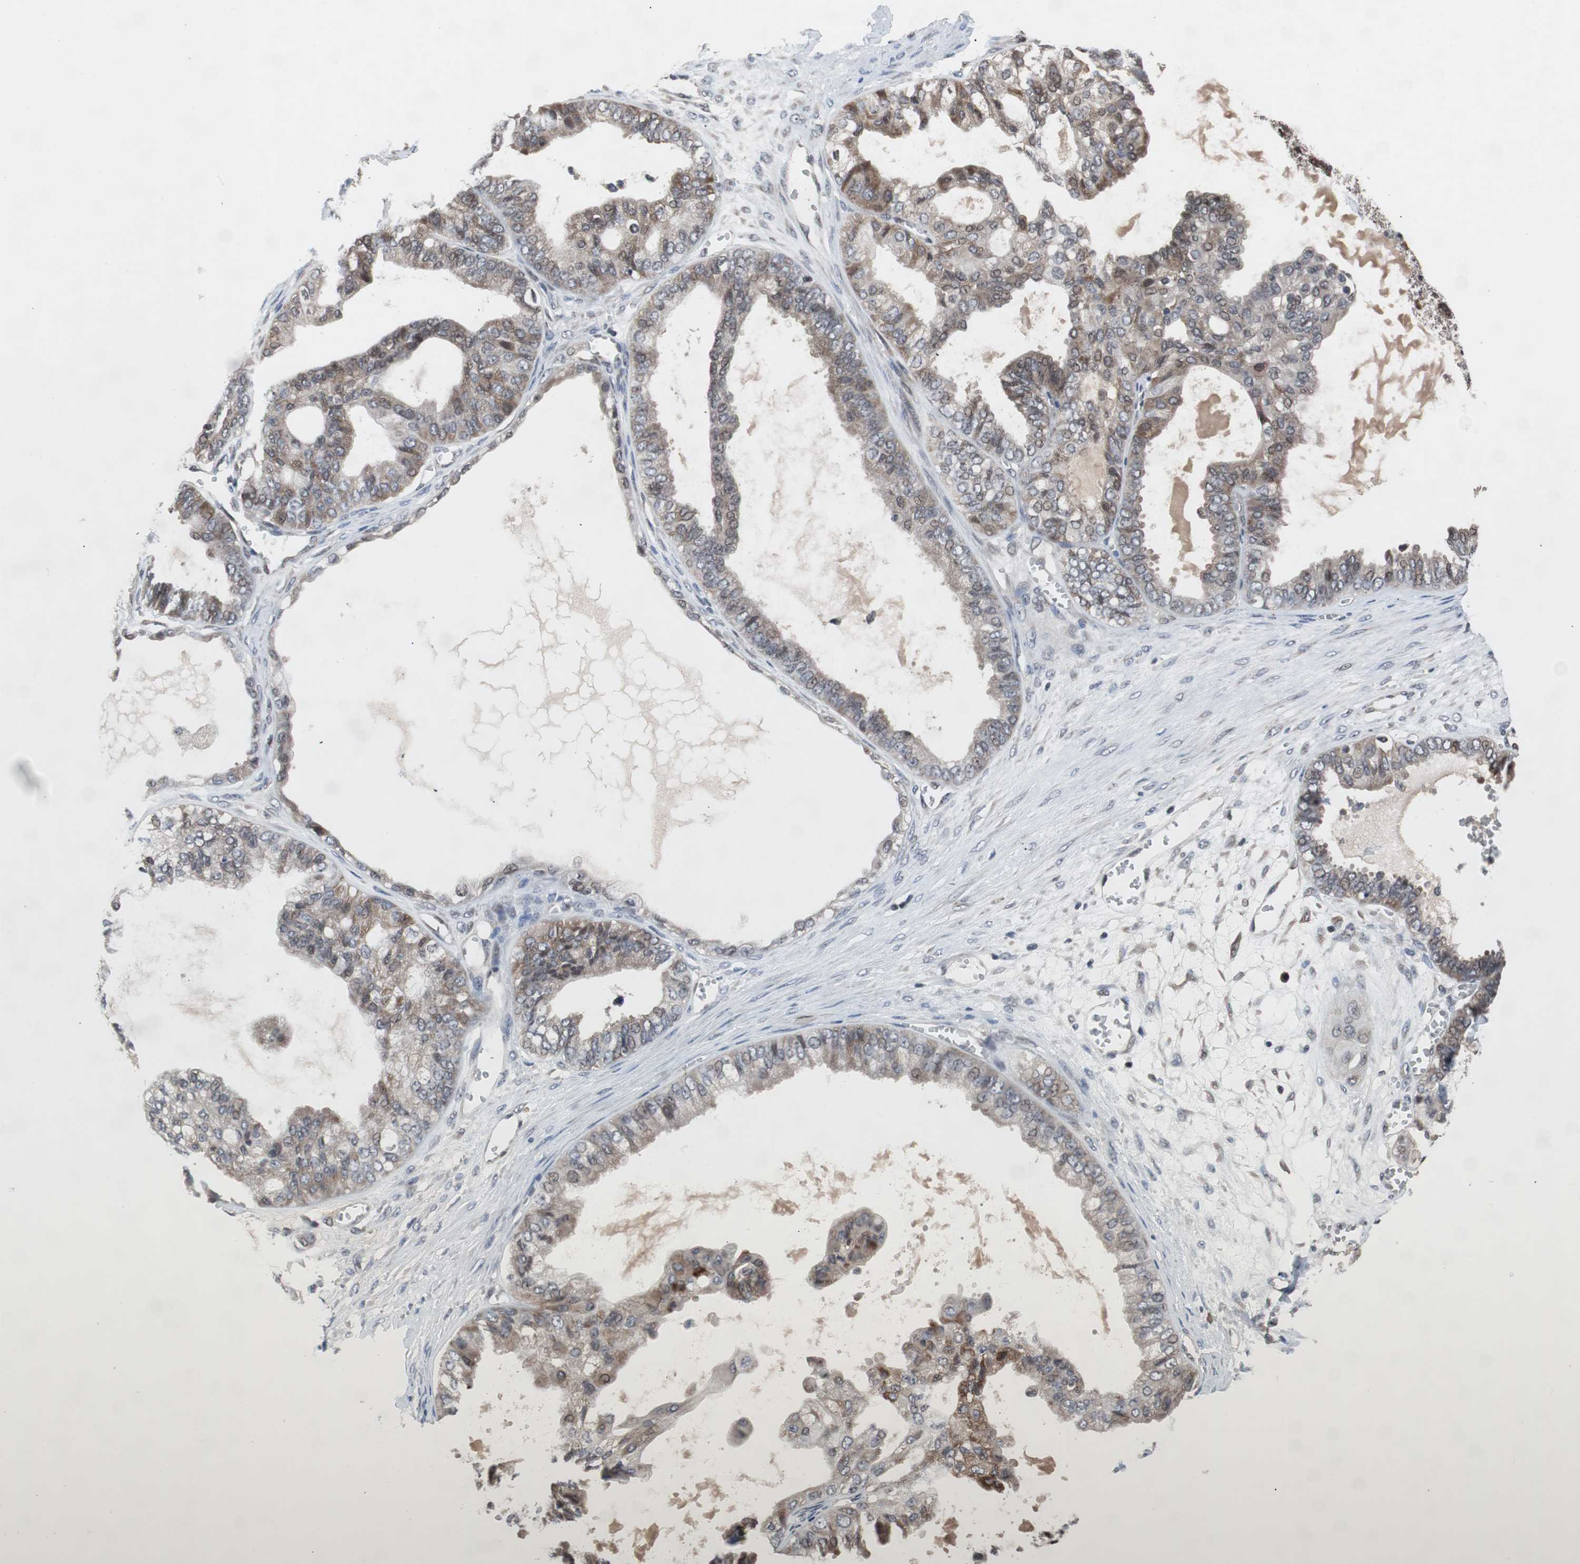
{"staining": {"intensity": "weak", "quantity": "25%-75%", "location": "cytoplasmic/membranous"}, "tissue": "ovarian cancer", "cell_type": "Tumor cells", "image_type": "cancer", "snomed": [{"axis": "morphology", "description": "Carcinoma, NOS"}, {"axis": "morphology", "description": "Carcinoma, endometroid"}, {"axis": "topography", "description": "Ovary"}], "caption": "A brown stain shows weak cytoplasmic/membranous expression of a protein in endometroid carcinoma (ovarian) tumor cells. The protein is stained brown, and the nuclei are stained in blue (DAB (3,3'-diaminobenzidine) IHC with brightfield microscopy, high magnification).", "gene": "TP63", "patient": {"sex": "female", "age": 50}}